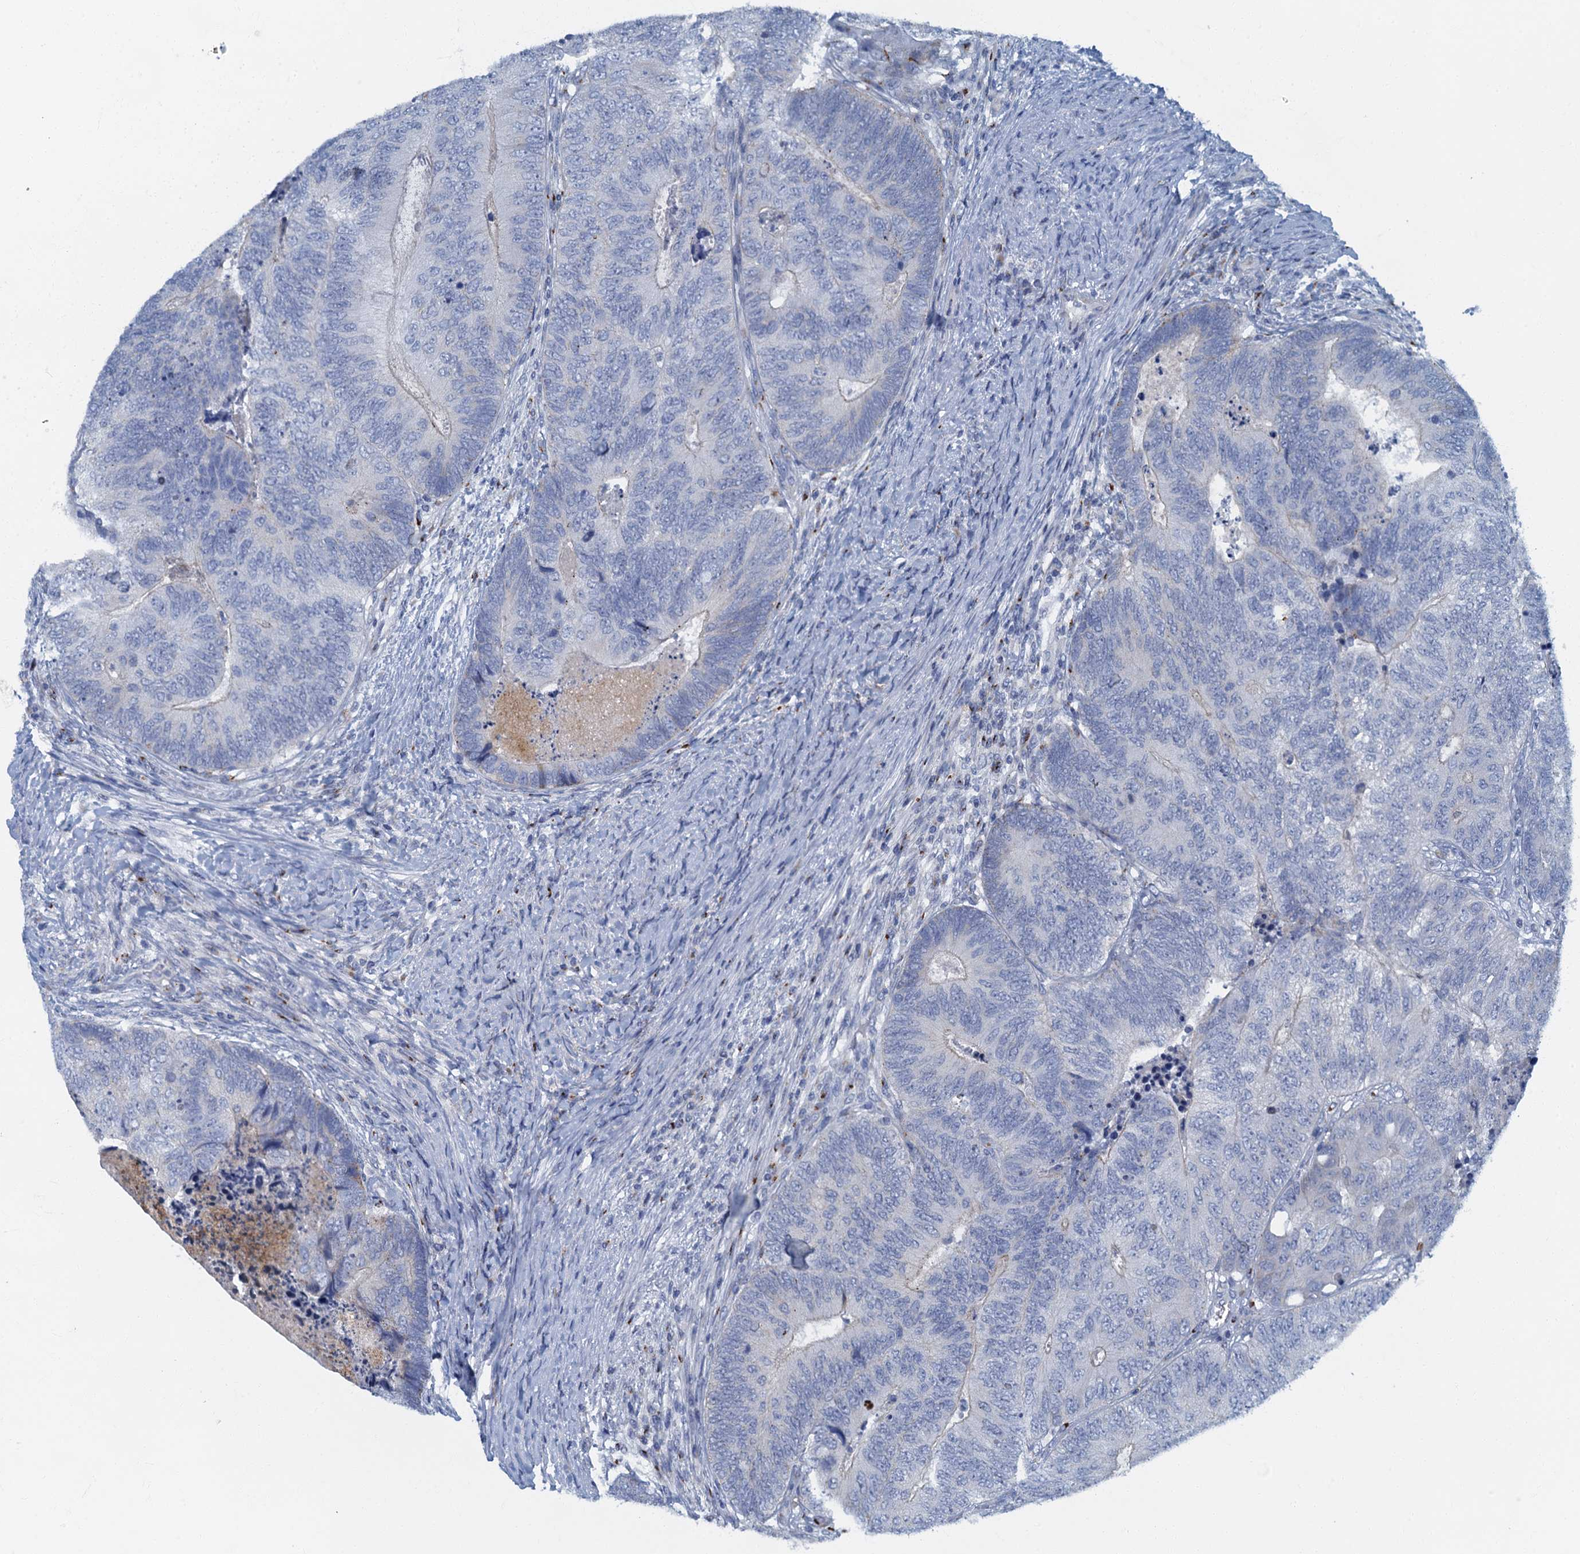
{"staining": {"intensity": "negative", "quantity": "none", "location": "none"}, "tissue": "colorectal cancer", "cell_type": "Tumor cells", "image_type": "cancer", "snomed": [{"axis": "morphology", "description": "Adenocarcinoma, NOS"}, {"axis": "topography", "description": "Colon"}], "caption": "This is an immunohistochemistry (IHC) micrograph of human adenocarcinoma (colorectal). There is no positivity in tumor cells.", "gene": "LYPD3", "patient": {"sex": "female", "age": 67}}